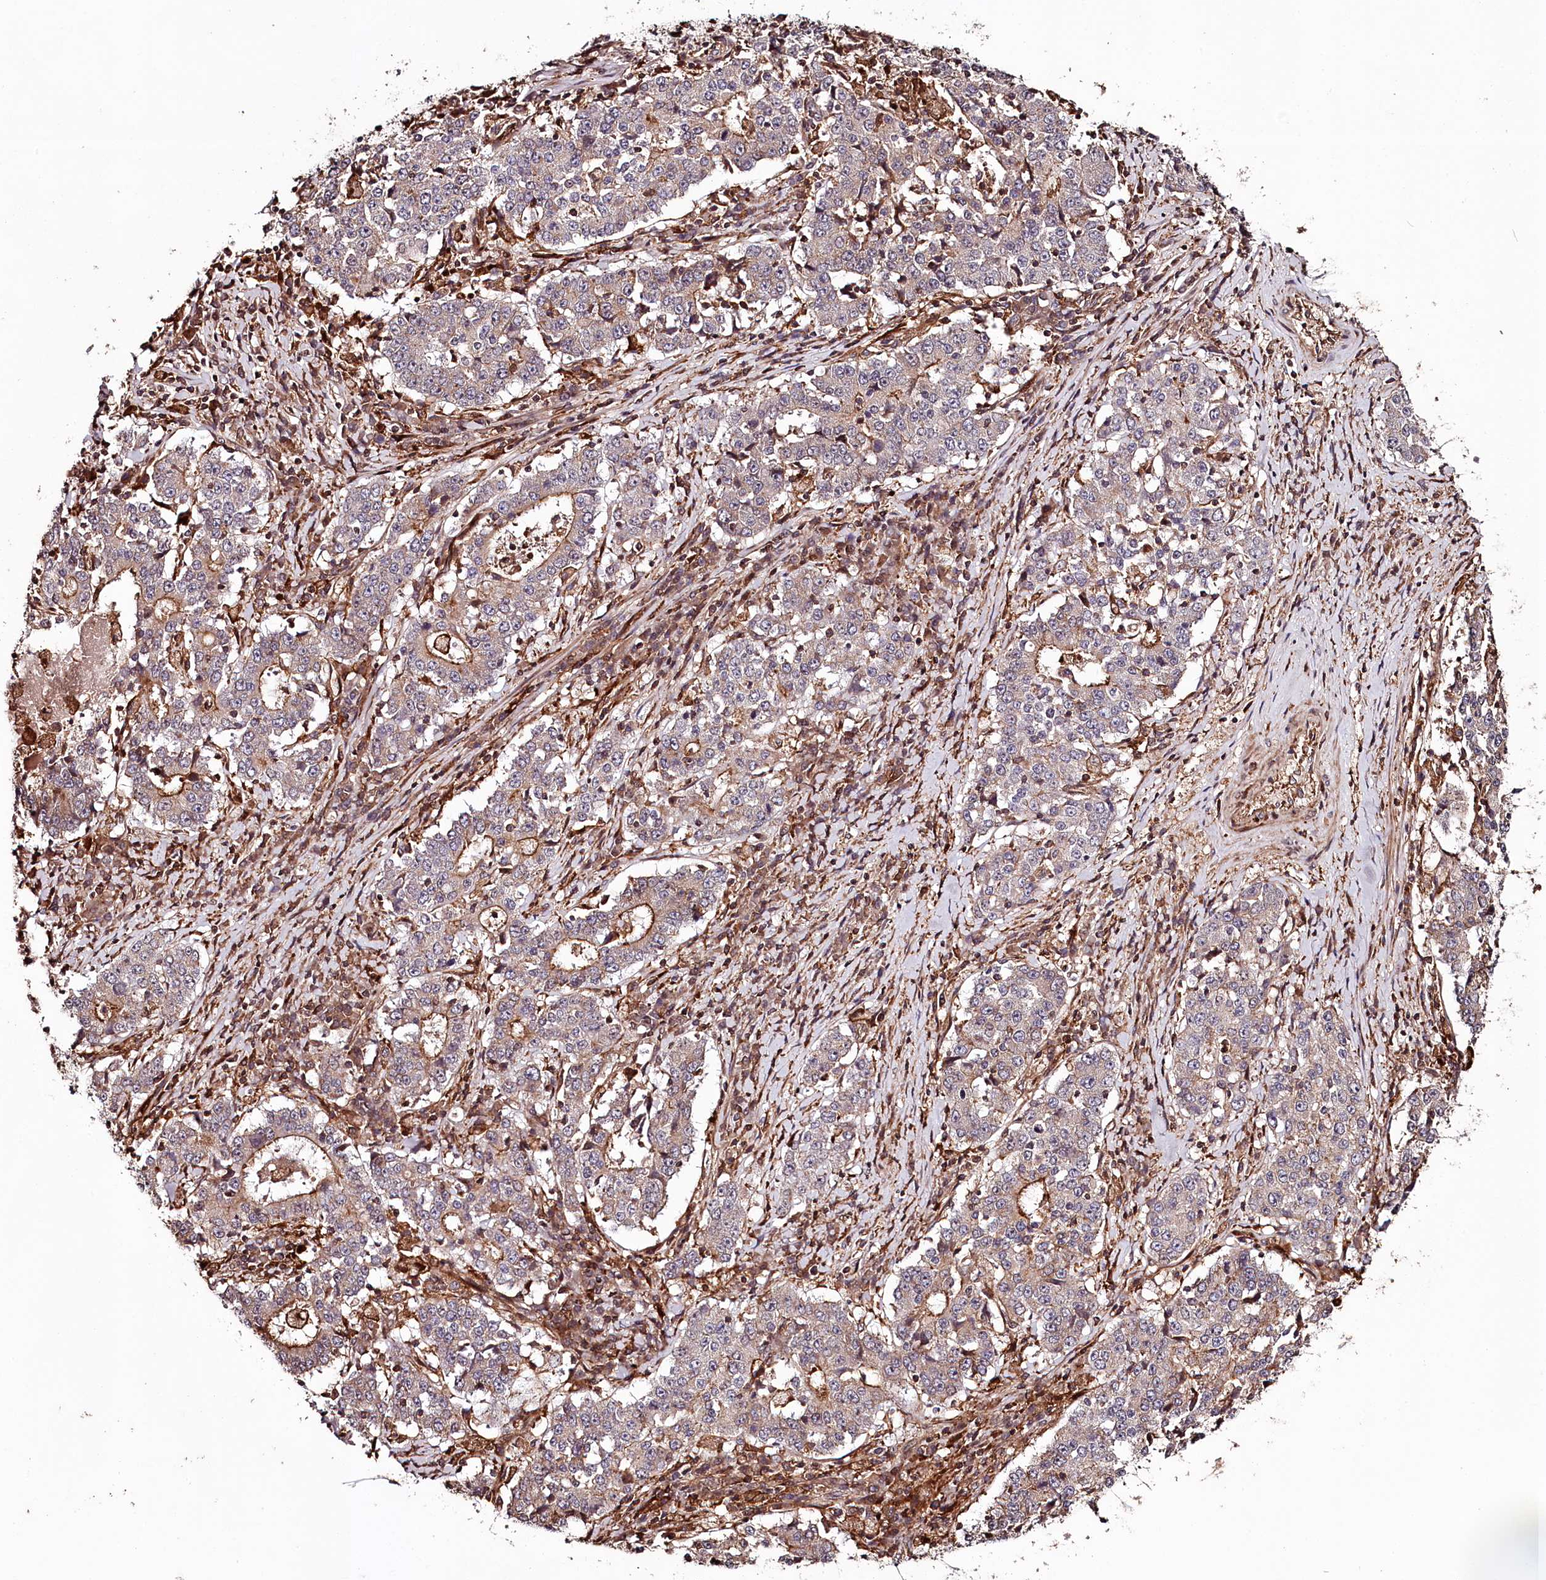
{"staining": {"intensity": "moderate", "quantity": "<25%", "location": "cytoplasmic/membranous"}, "tissue": "stomach cancer", "cell_type": "Tumor cells", "image_type": "cancer", "snomed": [{"axis": "morphology", "description": "Adenocarcinoma, NOS"}, {"axis": "topography", "description": "Stomach"}], "caption": "Brown immunohistochemical staining in human stomach cancer (adenocarcinoma) shows moderate cytoplasmic/membranous positivity in approximately <25% of tumor cells.", "gene": "KIF14", "patient": {"sex": "male", "age": 59}}